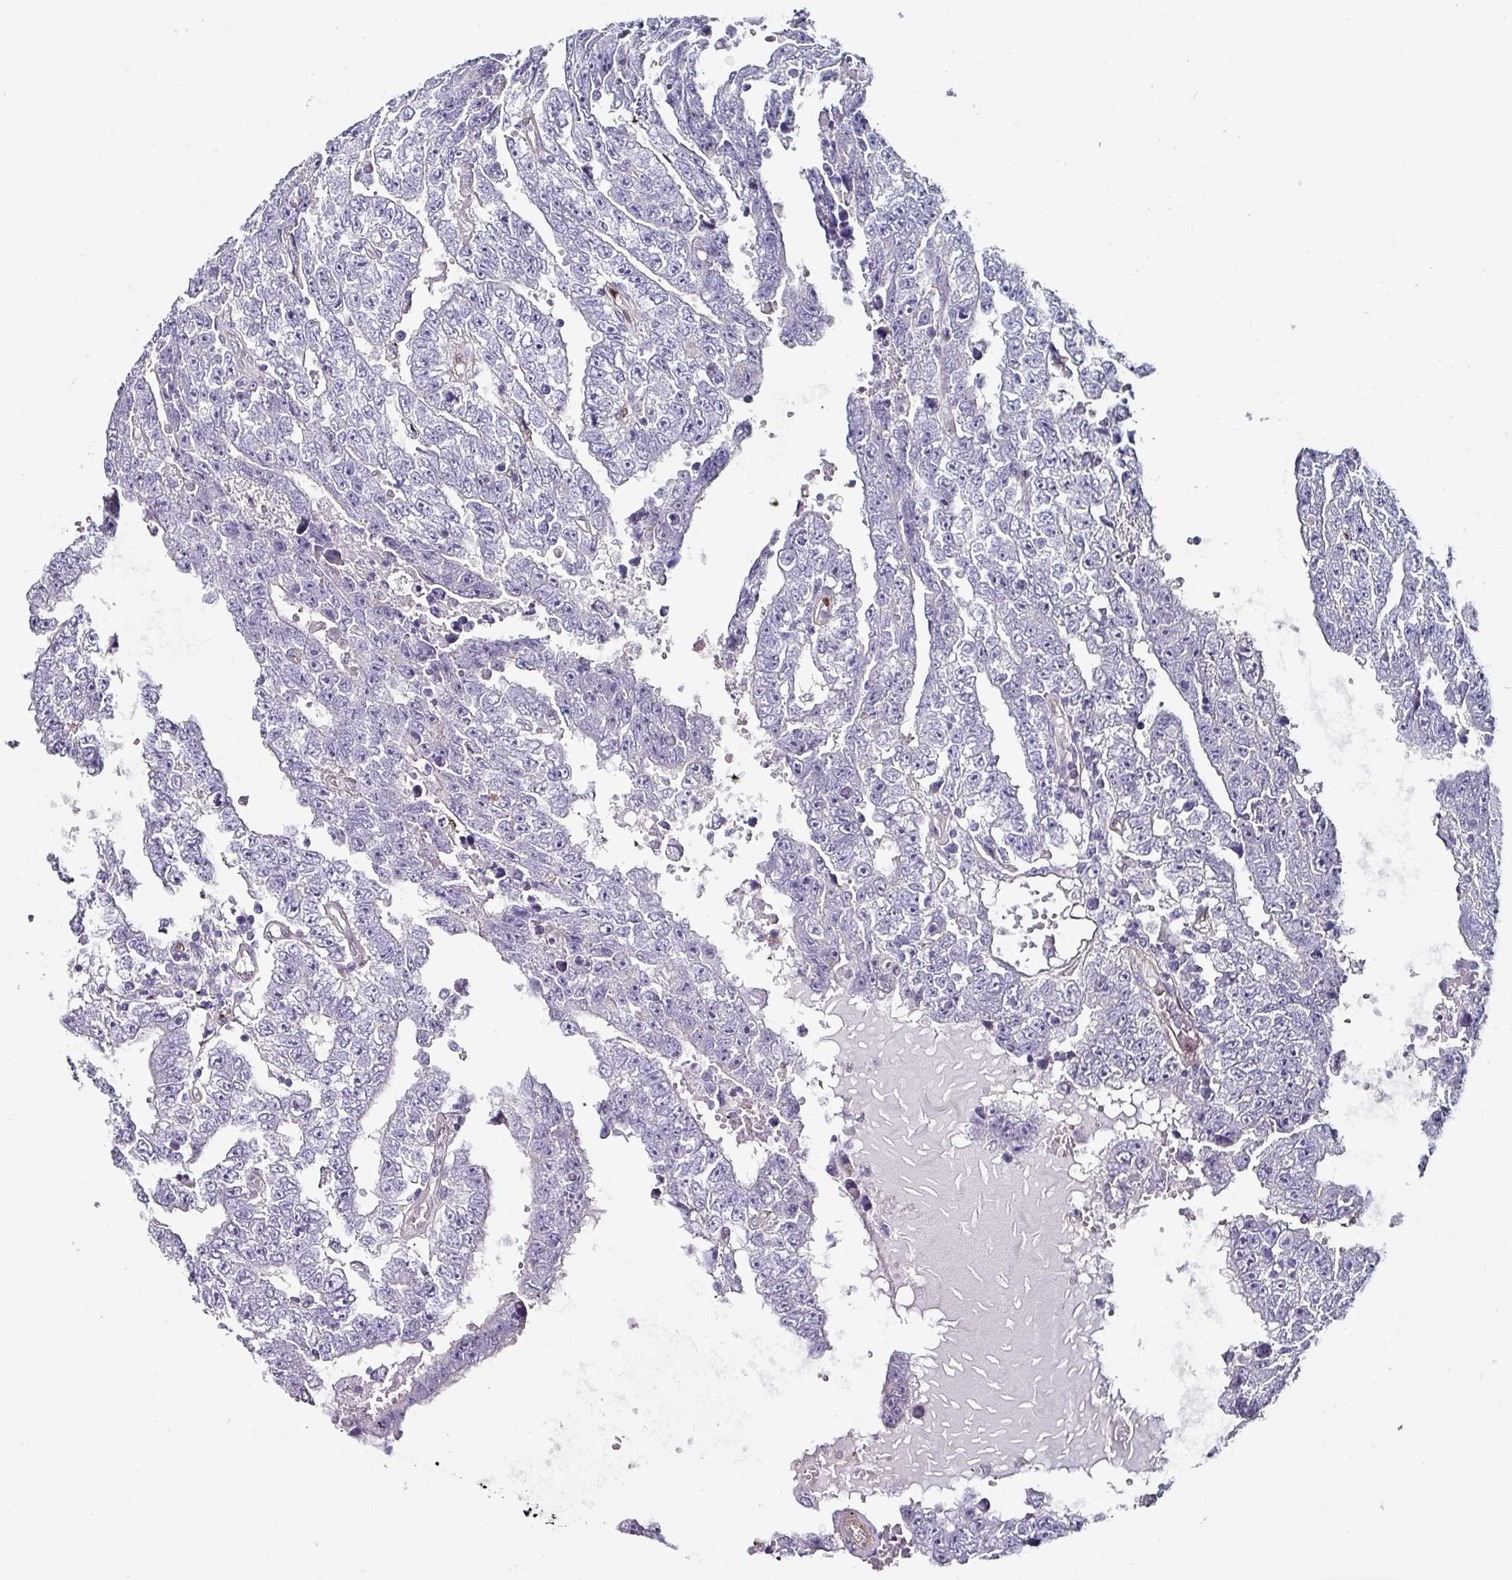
{"staining": {"intensity": "negative", "quantity": "none", "location": "none"}, "tissue": "testis cancer", "cell_type": "Tumor cells", "image_type": "cancer", "snomed": [{"axis": "morphology", "description": "Carcinoma, Embryonal, NOS"}, {"axis": "topography", "description": "Testis"}], "caption": "Testis cancer was stained to show a protein in brown. There is no significant positivity in tumor cells. (IHC, brightfield microscopy, high magnification).", "gene": "ZNF816-ZNF321P", "patient": {"sex": "male", "age": 25}}